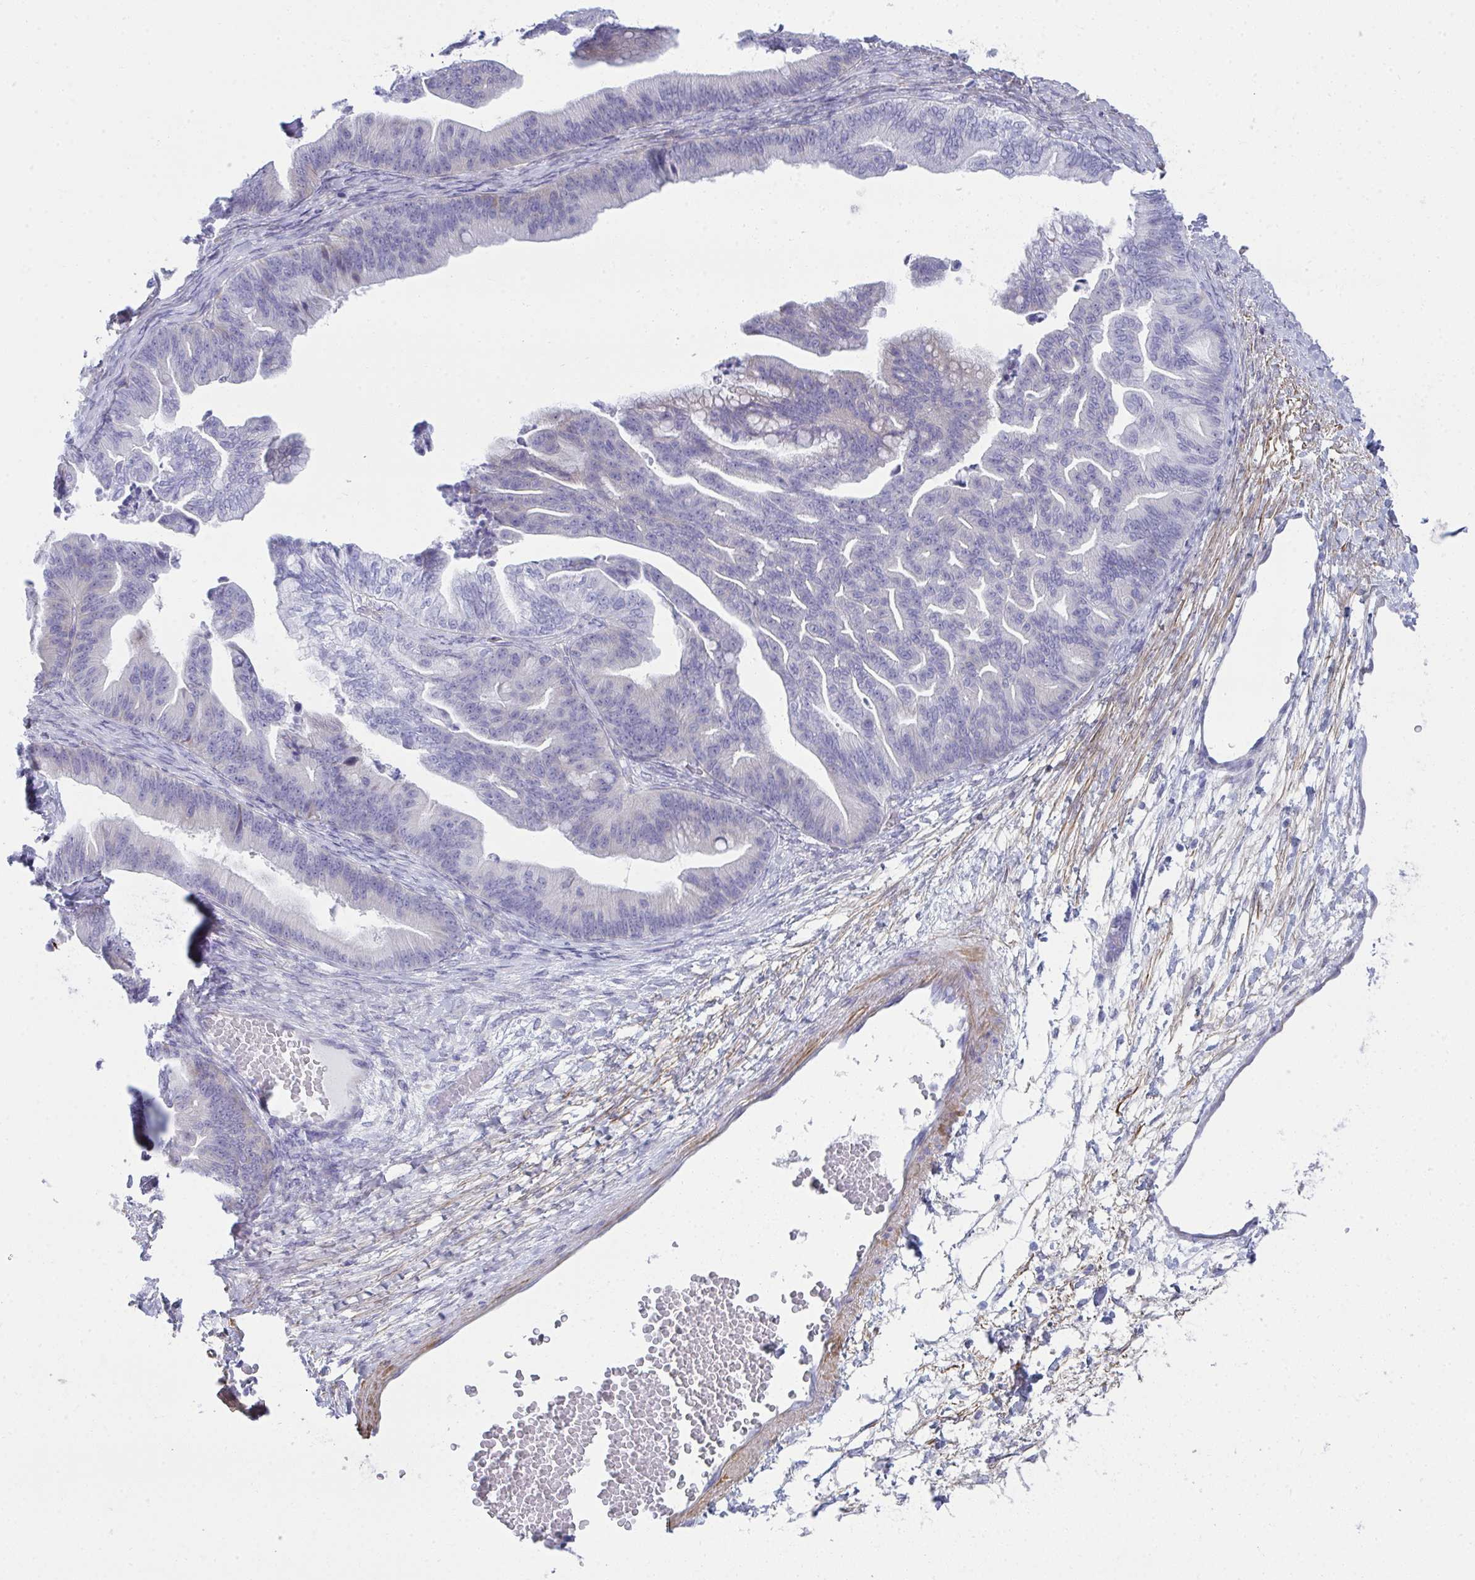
{"staining": {"intensity": "negative", "quantity": "none", "location": "none"}, "tissue": "ovarian cancer", "cell_type": "Tumor cells", "image_type": "cancer", "snomed": [{"axis": "morphology", "description": "Cystadenocarcinoma, mucinous, NOS"}, {"axis": "topography", "description": "Ovary"}], "caption": "Immunohistochemistry of mucinous cystadenocarcinoma (ovarian) reveals no positivity in tumor cells.", "gene": "PUS7L", "patient": {"sex": "female", "age": 67}}